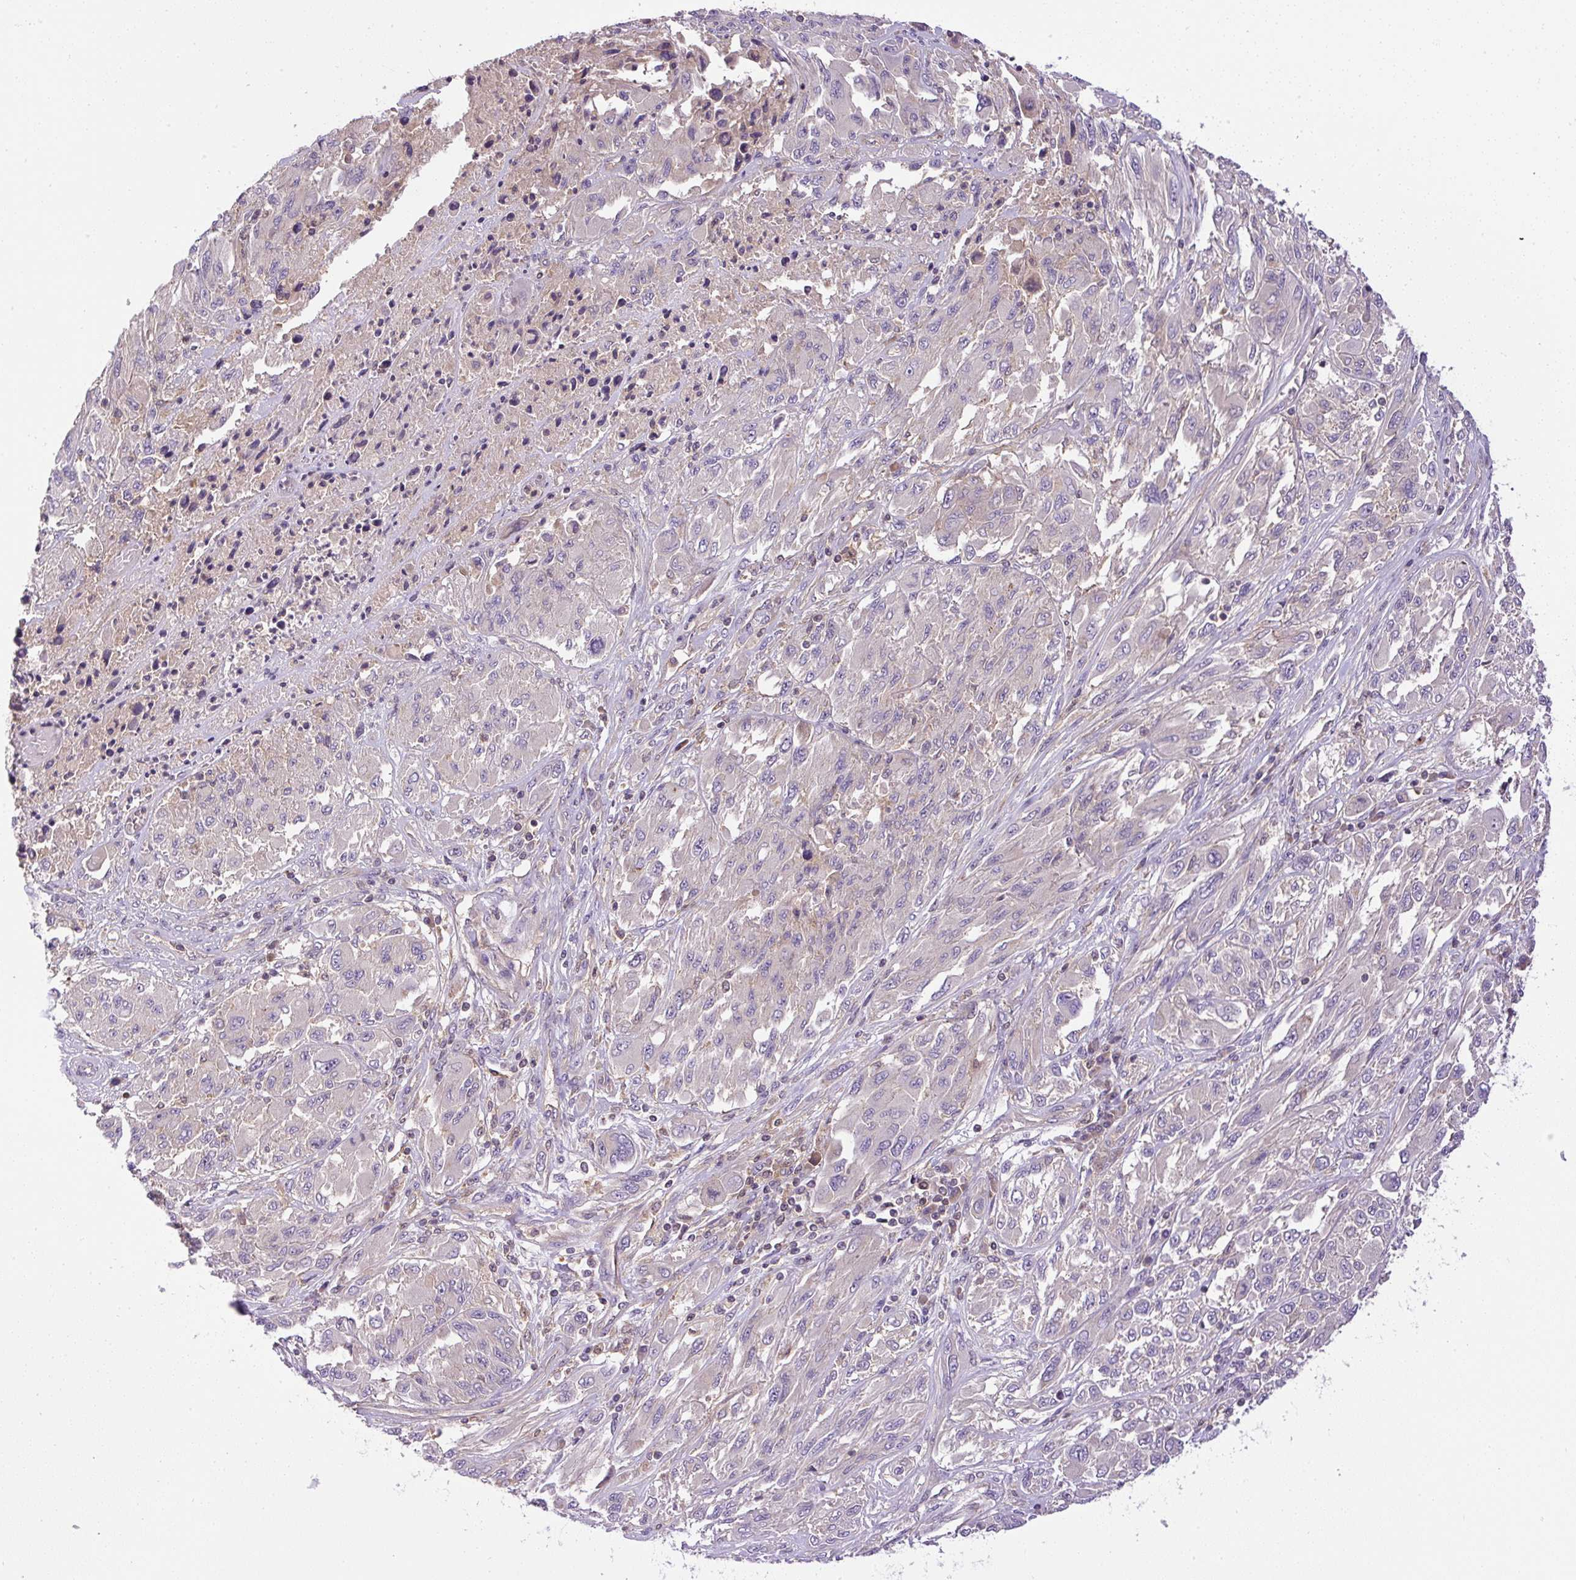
{"staining": {"intensity": "negative", "quantity": "none", "location": "none"}, "tissue": "melanoma", "cell_type": "Tumor cells", "image_type": "cancer", "snomed": [{"axis": "morphology", "description": "Malignant melanoma, NOS"}, {"axis": "topography", "description": "Skin"}], "caption": "Human melanoma stained for a protein using immunohistochemistry (IHC) reveals no expression in tumor cells.", "gene": "CCDC28A", "patient": {"sex": "female", "age": 91}}